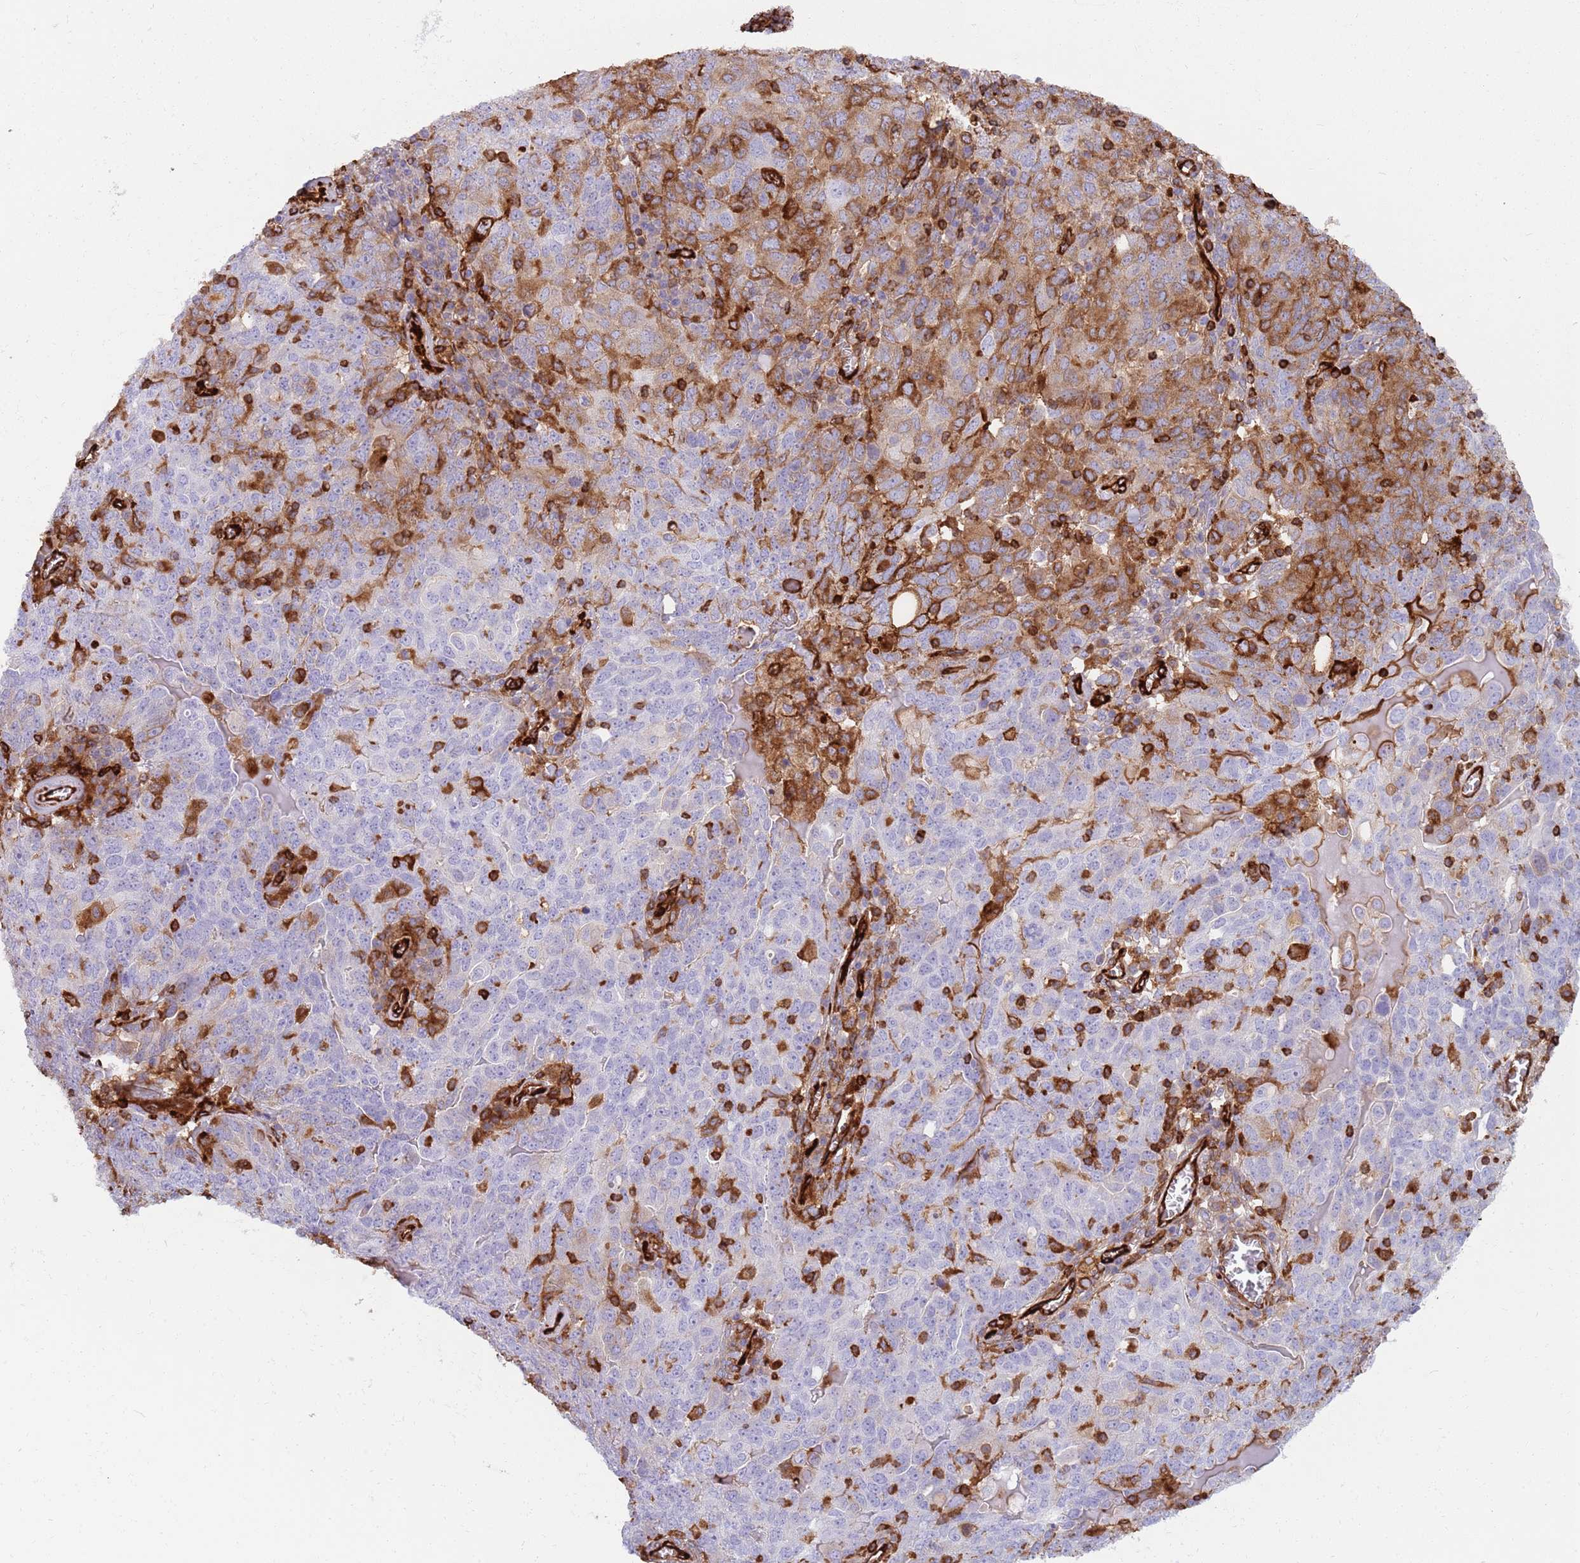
{"staining": {"intensity": "moderate", "quantity": "25%-75%", "location": "cytoplasmic/membranous"}, "tissue": "ovarian cancer", "cell_type": "Tumor cells", "image_type": "cancer", "snomed": [{"axis": "morphology", "description": "Carcinoma, endometroid"}, {"axis": "topography", "description": "Ovary"}], "caption": "Endometroid carcinoma (ovarian) stained for a protein (brown) demonstrates moderate cytoplasmic/membranous positive positivity in approximately 25%-75% of tumor cells.", "gene": "KBTBD7", "patient": {"sex": "female", "age": 62}}